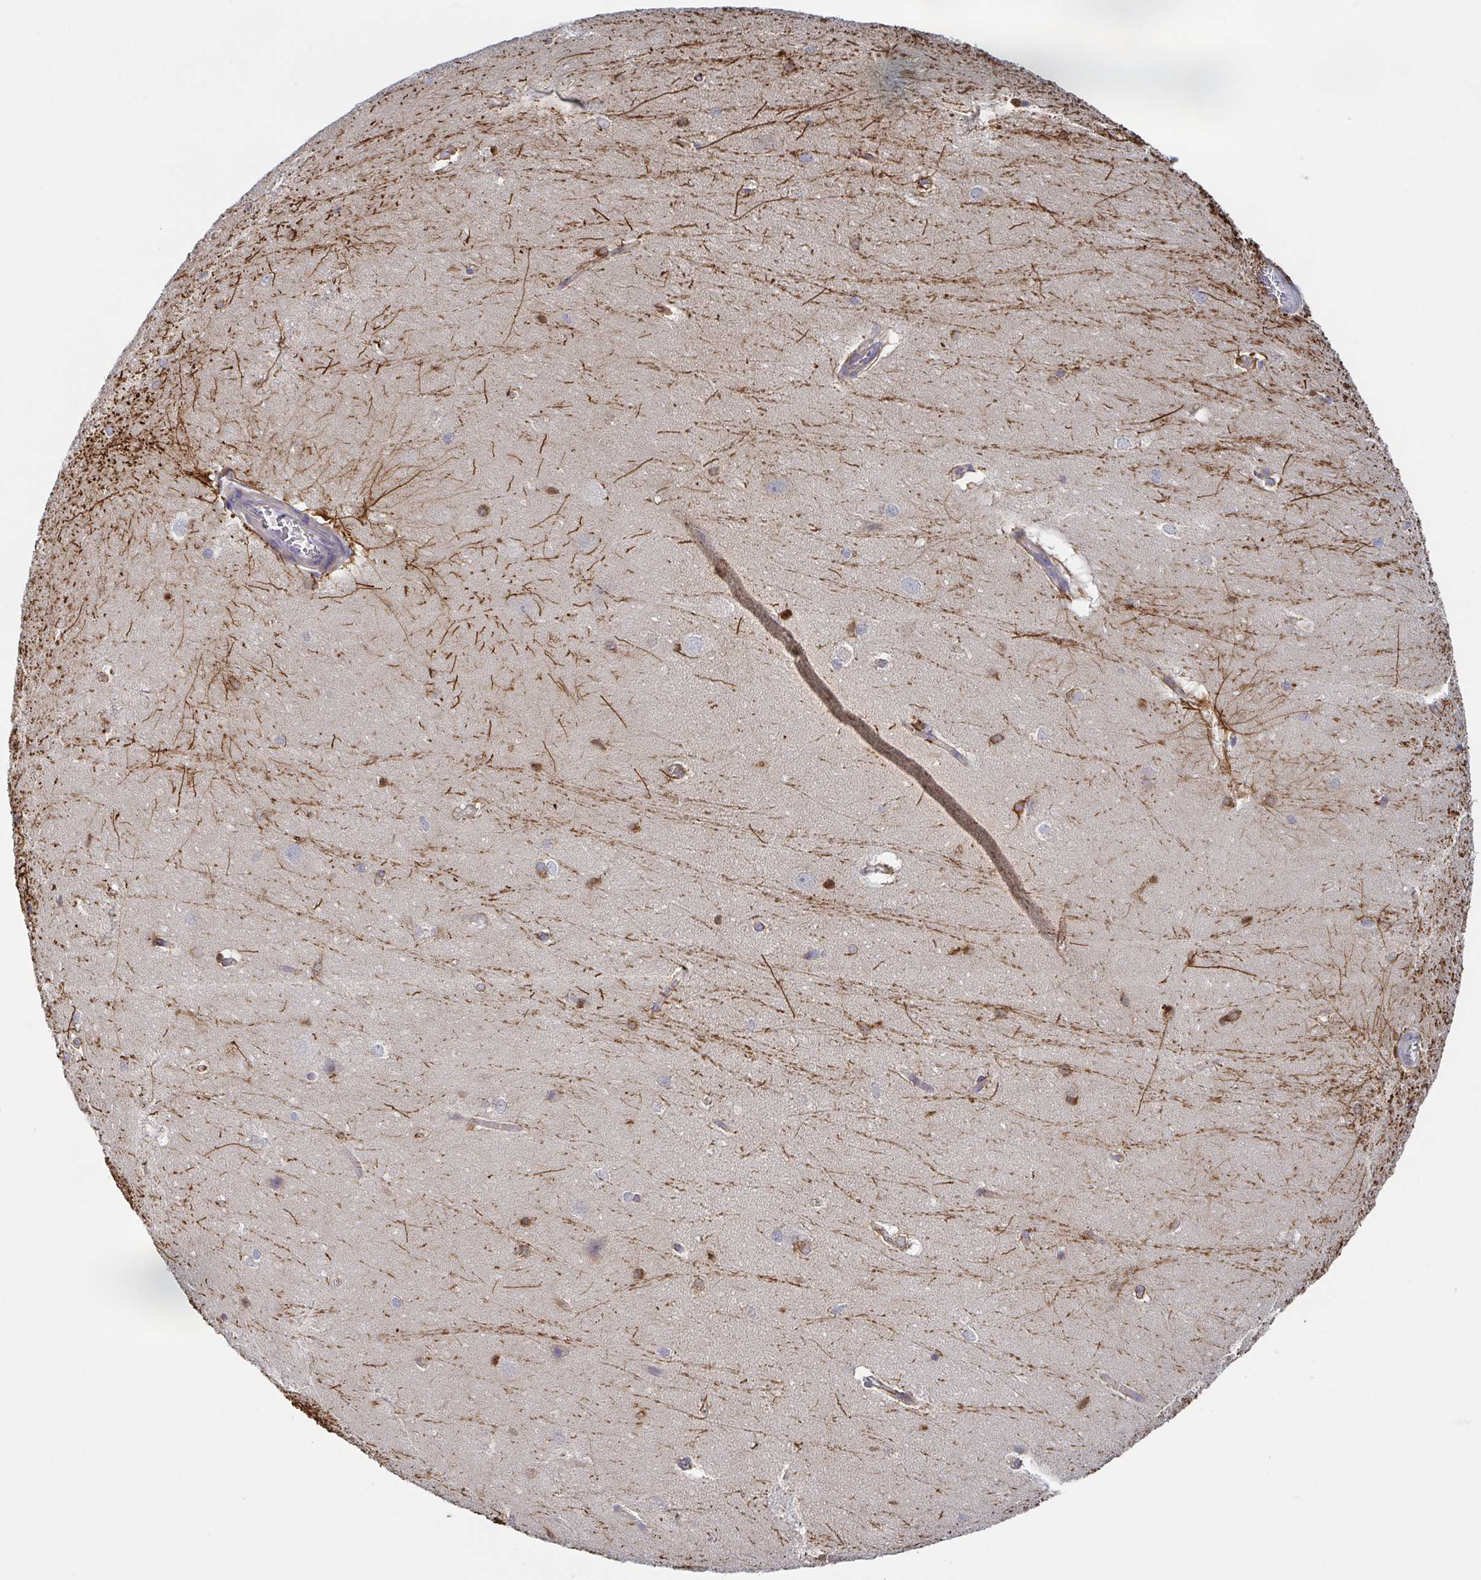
{"staining": {"intensity": "strong", "quantity": "25%-75%", "location": "cytoplasmic/membranous,nuclear"}, "tissue": "hippocampus", "cell_type": "Glial cells", "image_type": "normal", "snomed": [{"axis": "morphology", "description": "Normal tissue, NOS"}, {"axis": "topography", "description": "Cerebral cortex"}, {"axis": "topography", "description": "Hippocampus"}], "caption": "Immunohistochemistry (IHC) micrograph of benign hippocampus: hippocampus stained using immunohistochemistry (IHC) reveals high levels of strong protein expression localized specifically in the cytoplasmic/membranous,nuclear of glial cells, appearing as a cytoplasmic/membranous,nuclear brown color.", "gene": "TUFT1", "patient": {"sex": "female", "age": 19}}